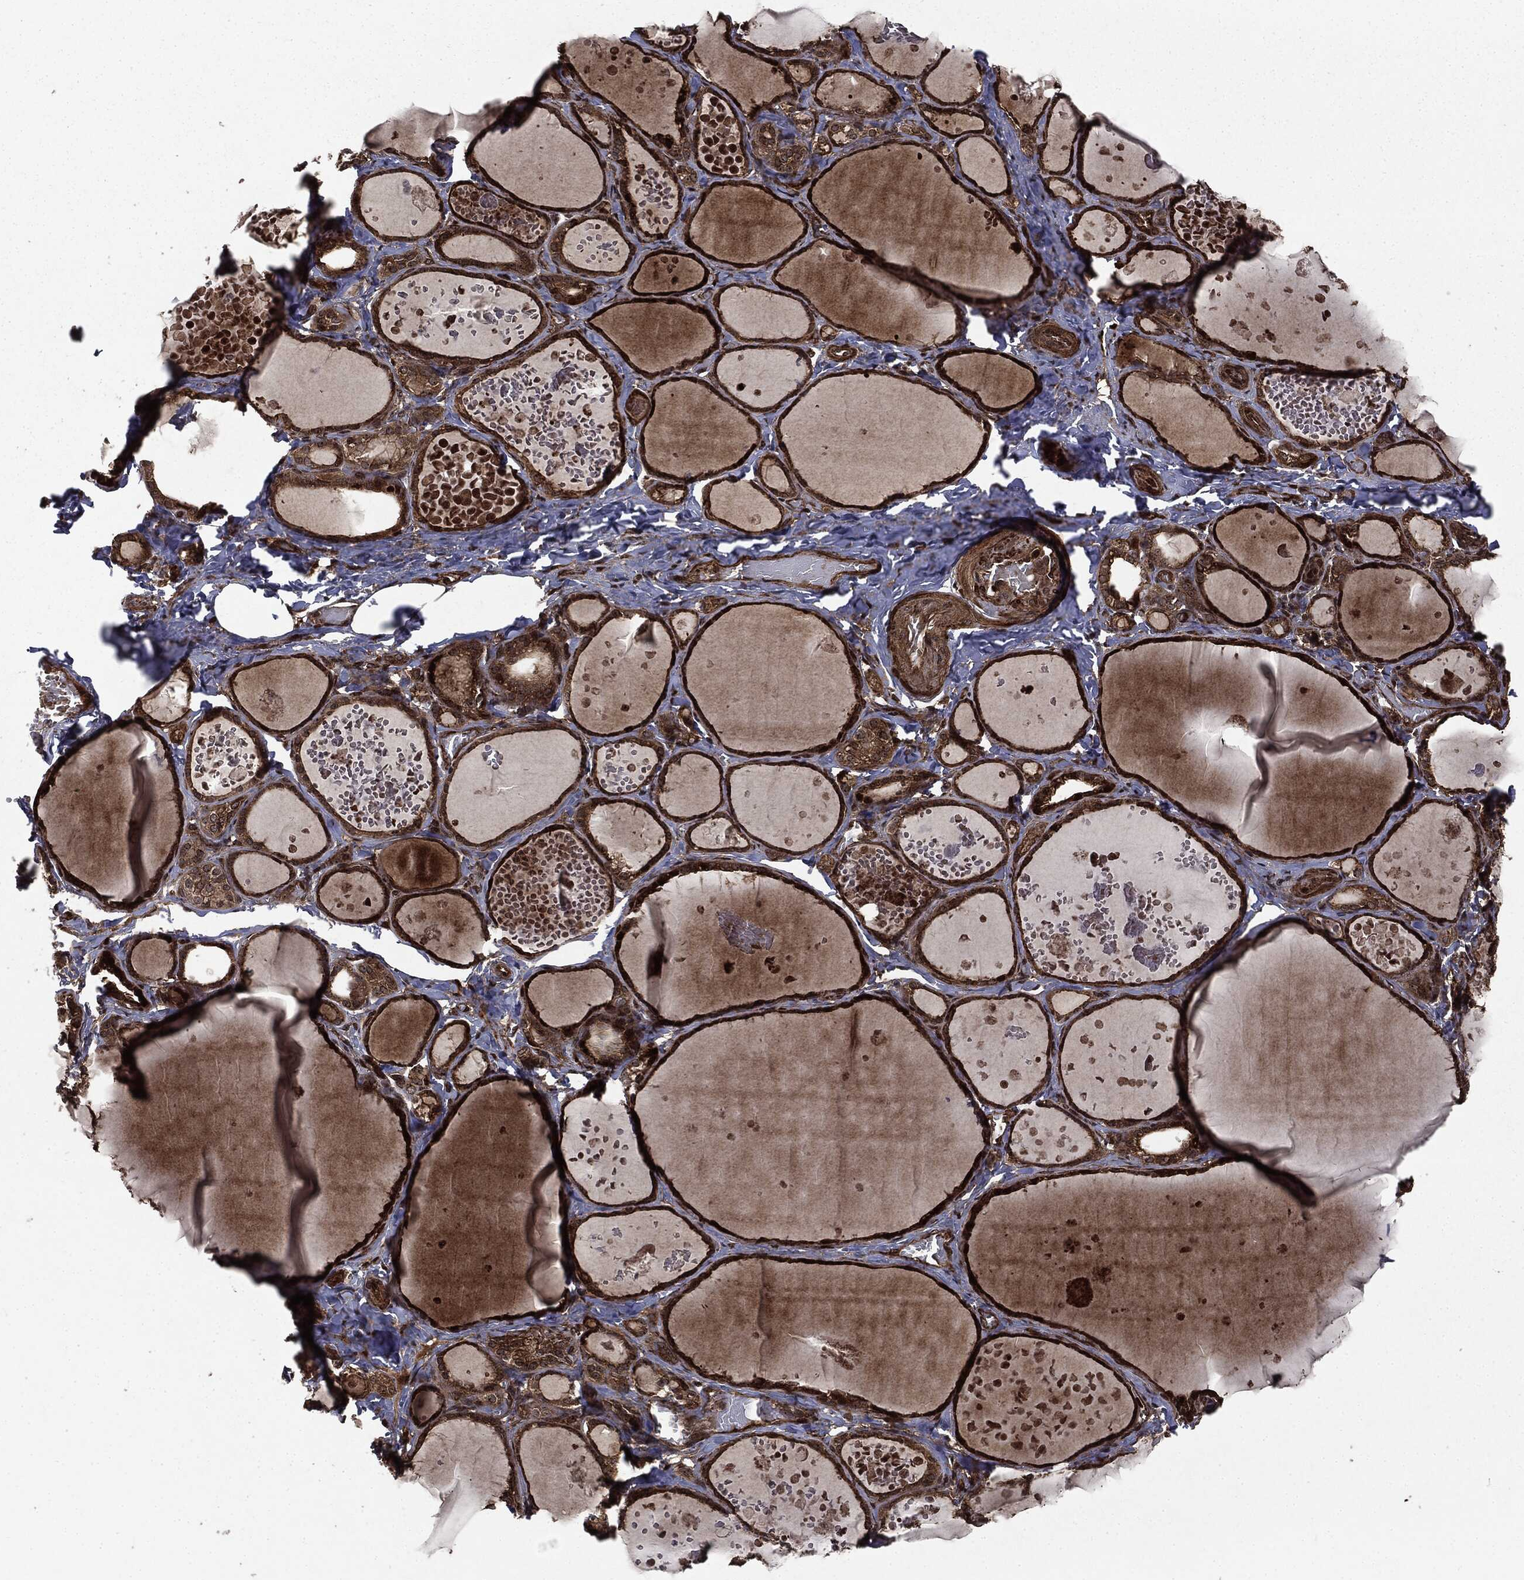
{"staining": {"intensity": "strong", "quantity": ">75%", "location": "cytoplasmic/membranous,nuclear"}, "tissue": "thyroid gland", "cell_type": "Glandular cells", "image_type": "normal", "snomed": [{"axis": "morphology", "description": "Normal tissue, NOS"}, {"axis": "topography", "description": "Thyroid gland"}], "caption": "Glandular cells reveal high levels of strong cytoplasmic/membranous,nuclear staining in about >75% of cells in benign thyroid gland.", "gene": "CARD6", "patient": {"sex": "female", "age": 56}}